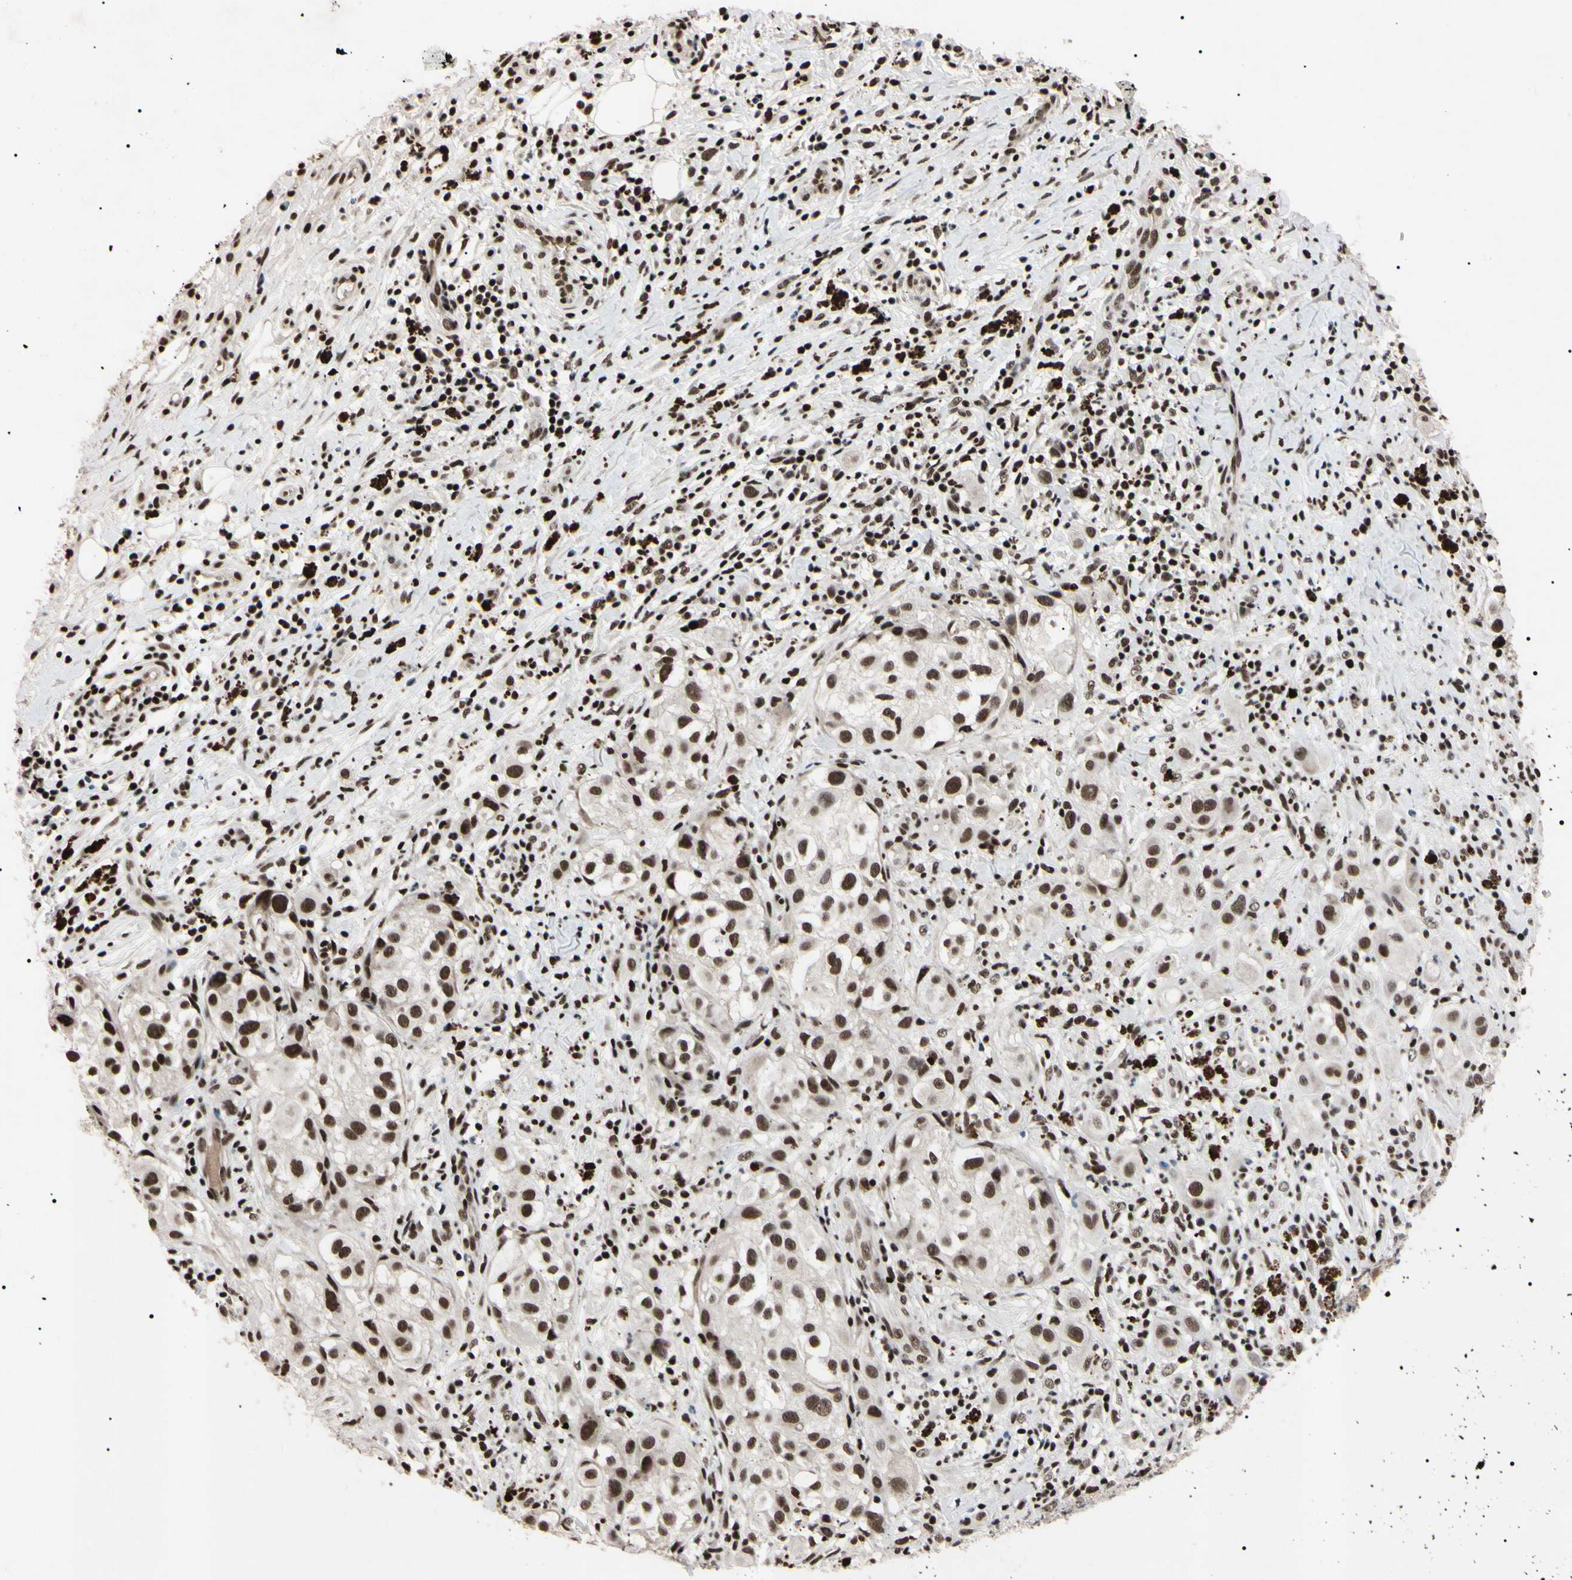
{"staining": {"intensity": "moderate", "quantity": ">75%", "location": "nuclear"}, "tissue": "melanoma", "cell_type": "Tumor cells", "image_type": "cancer", "snomed": [{"axis": "morphology", "description": "Necrosis, NOS"}, {"axis": "morphology", "description": "Malignant melanoma, NOS"}, {"axis": "topography", "description": "Skin"}], "caption": "Human malignant melanoma stained with a protein marker exhibits moderate staining in tumor cells.", "gene": "YY1", "patient": {"sex": "female", "age": 87}}